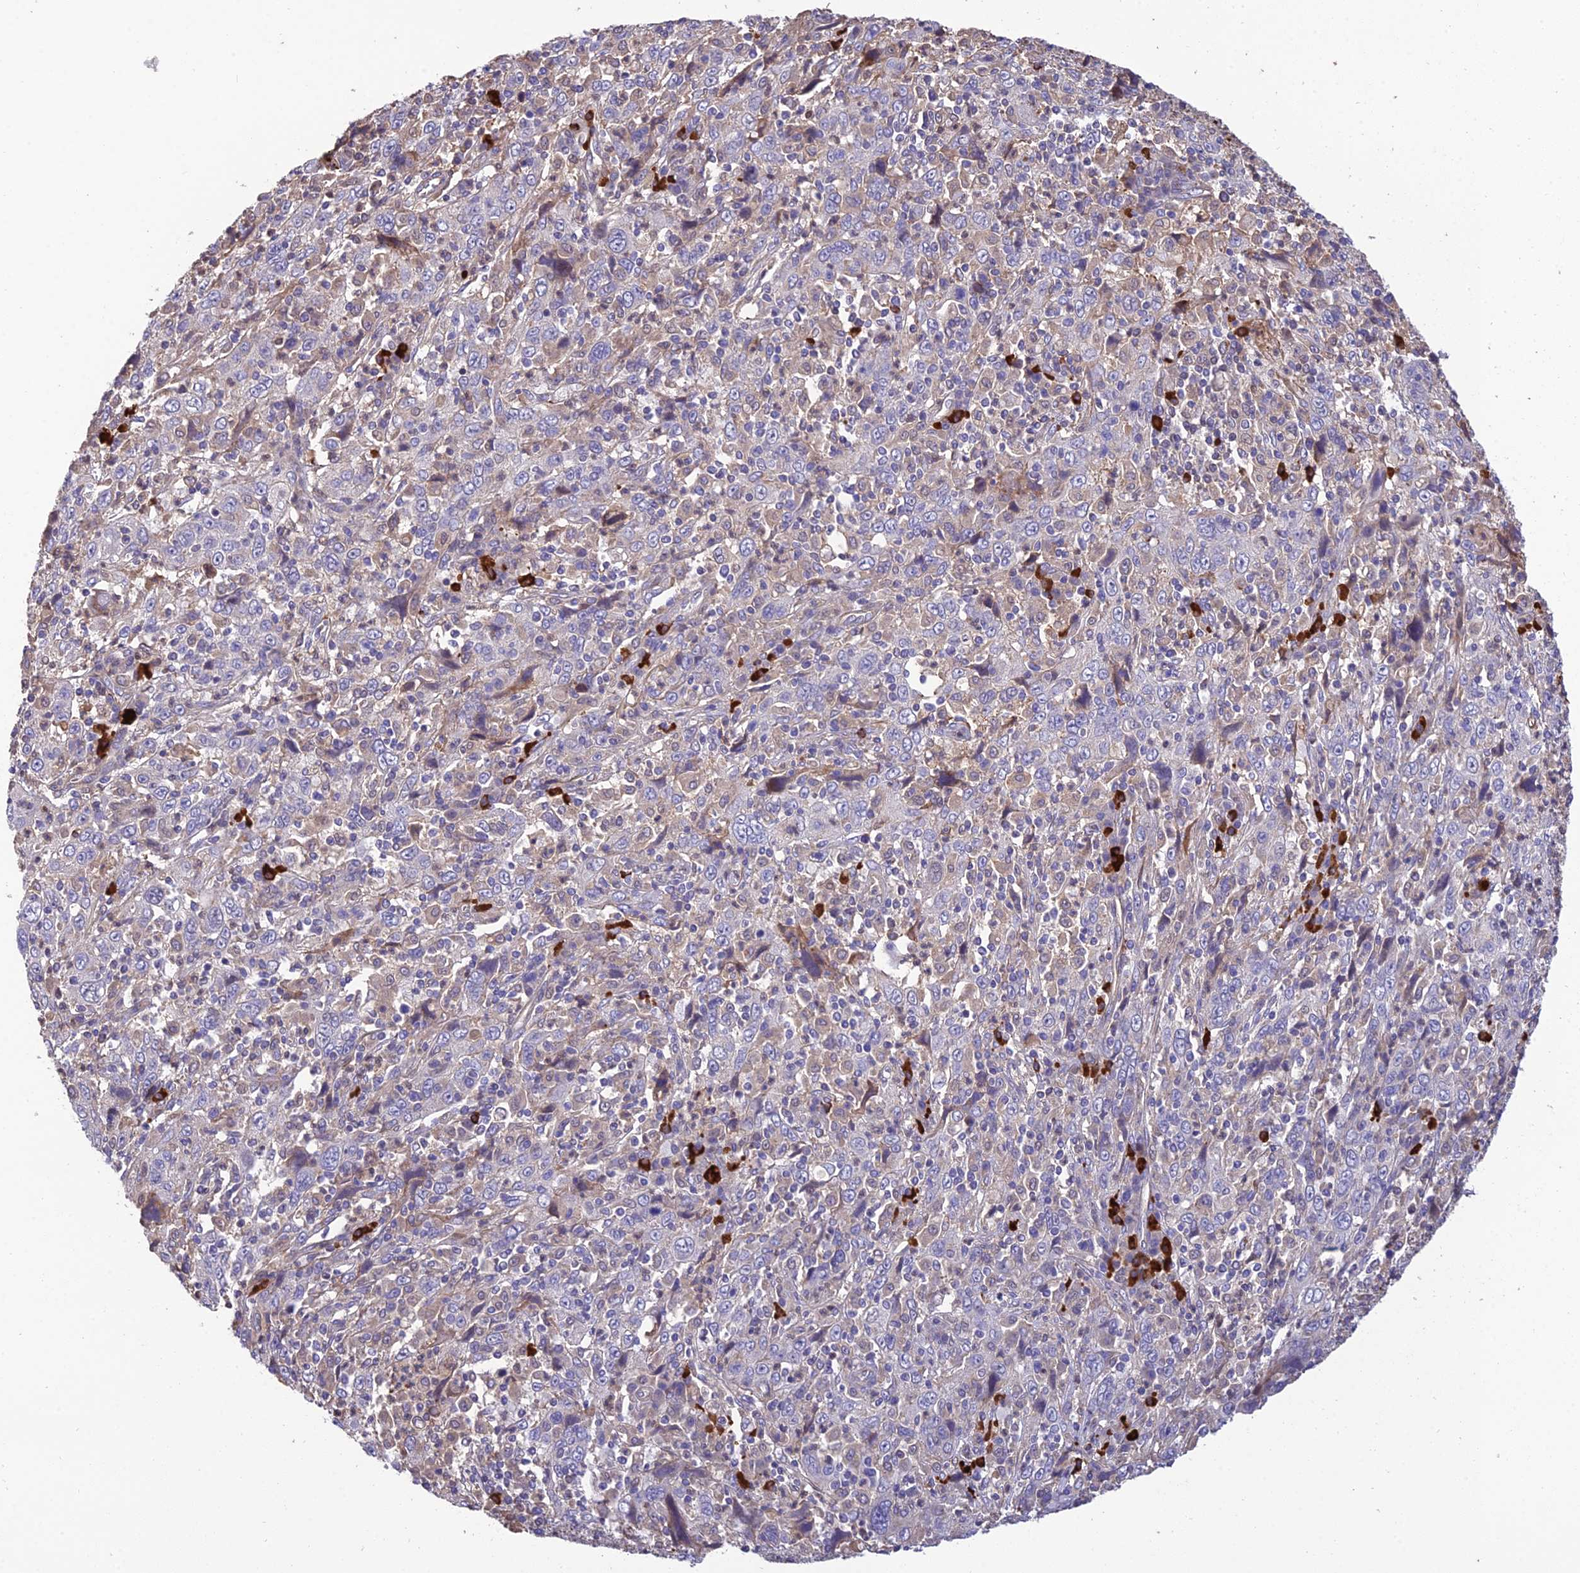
{"staining": {"intensity": "weak", "quantity": "<25%", "location": "cytoplasmic/membranous"}, "tissue": "cervical cancer", "cell_type": "Tumor cells", "image_type": "cancer", "snomed": [{"axis": "morphology", "description": "Squamous cell carcinoma, NOS"}, {"axis": "topography", "description": "Cervix"}], "caption": "An IHC image of cervical cancer (squamous cell carcinoma) is shown. There is no staining in tumor cells of cervical cancer (squamous cell carcinoma).", "gene": "MIOS", "patient": {"sex": "female", "age": 46}}